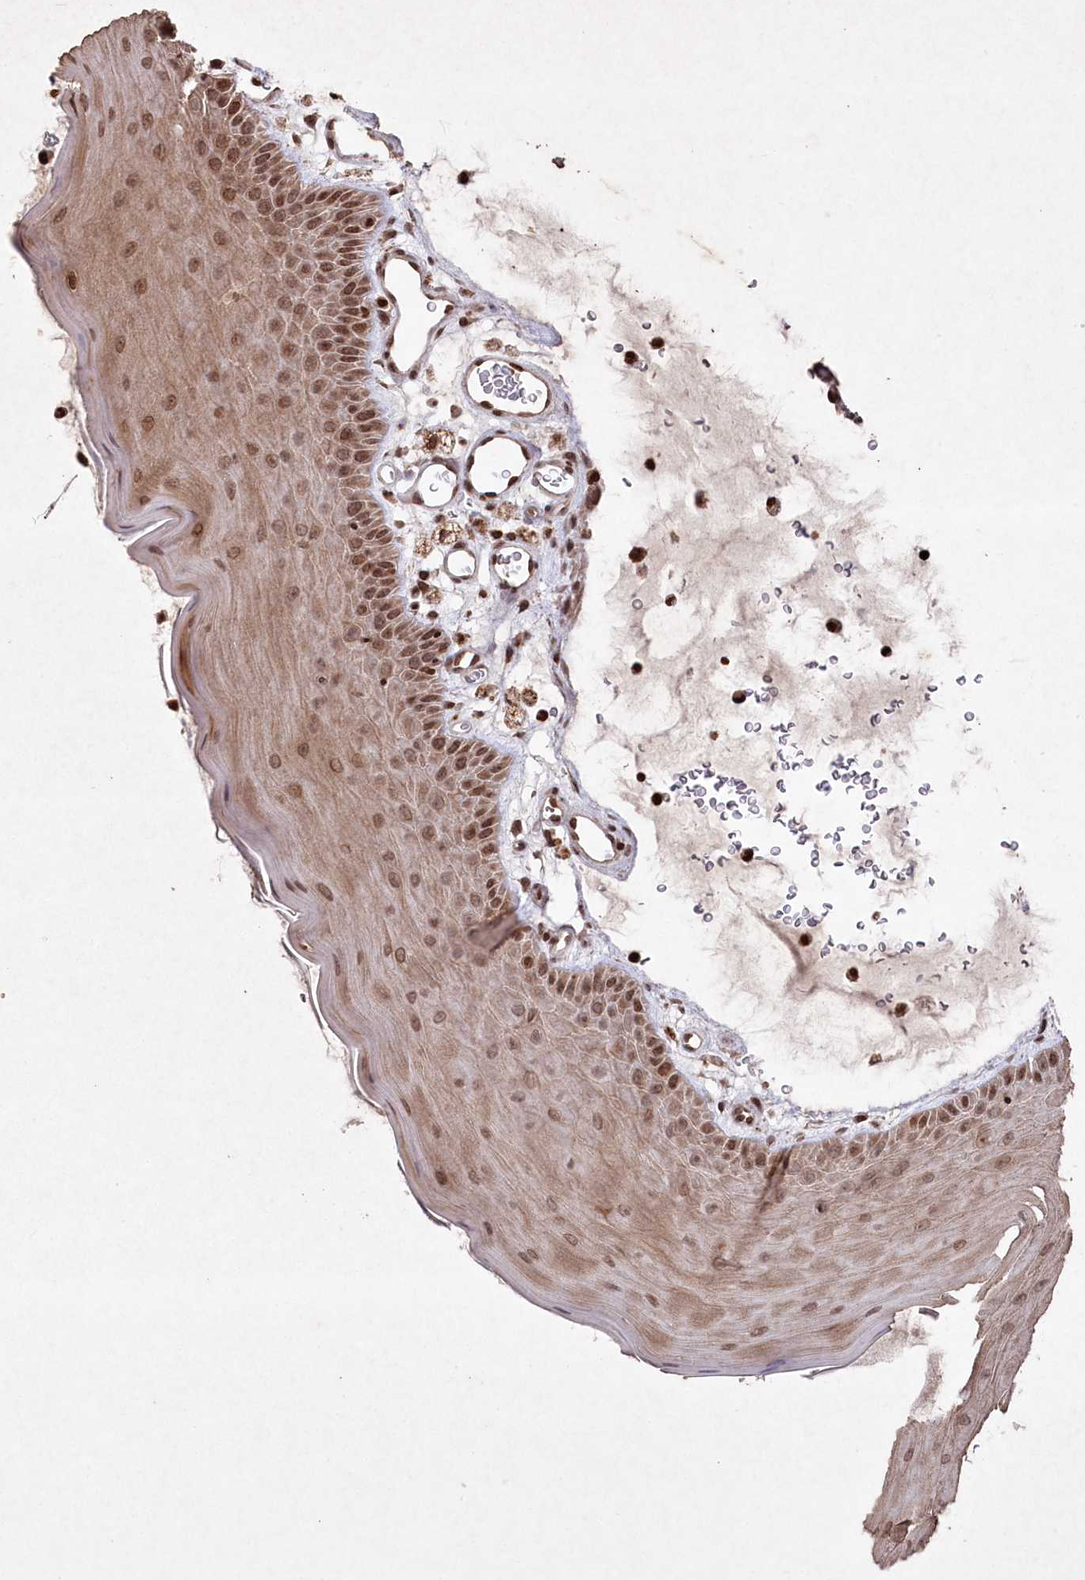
{"staining": {"intensity": "moderate", "quantity": ">75%", "location": "cytoplasmic/membranous,nuclear"}, "tissue": "oral mucosa", "cell_type": "Squamous epithelial cells", "image_type": "normal", "snomed": [{"axis": "morphology", "description": "Normal tissue, NOS"}, {"axis": "topography", "description": "Oral tissue"}], "caption": "Immunohistochemical staining of normal oral mucosa shows medium levels of moderate cytoplasmic/membranous,nuclear positivity in approximately >75% of squamous epithelial cells. (DAB IHC with brightfield microscopy, high magnification).", "gene": "CCSER2", "patient": {"sex": "male", "age": 13}}